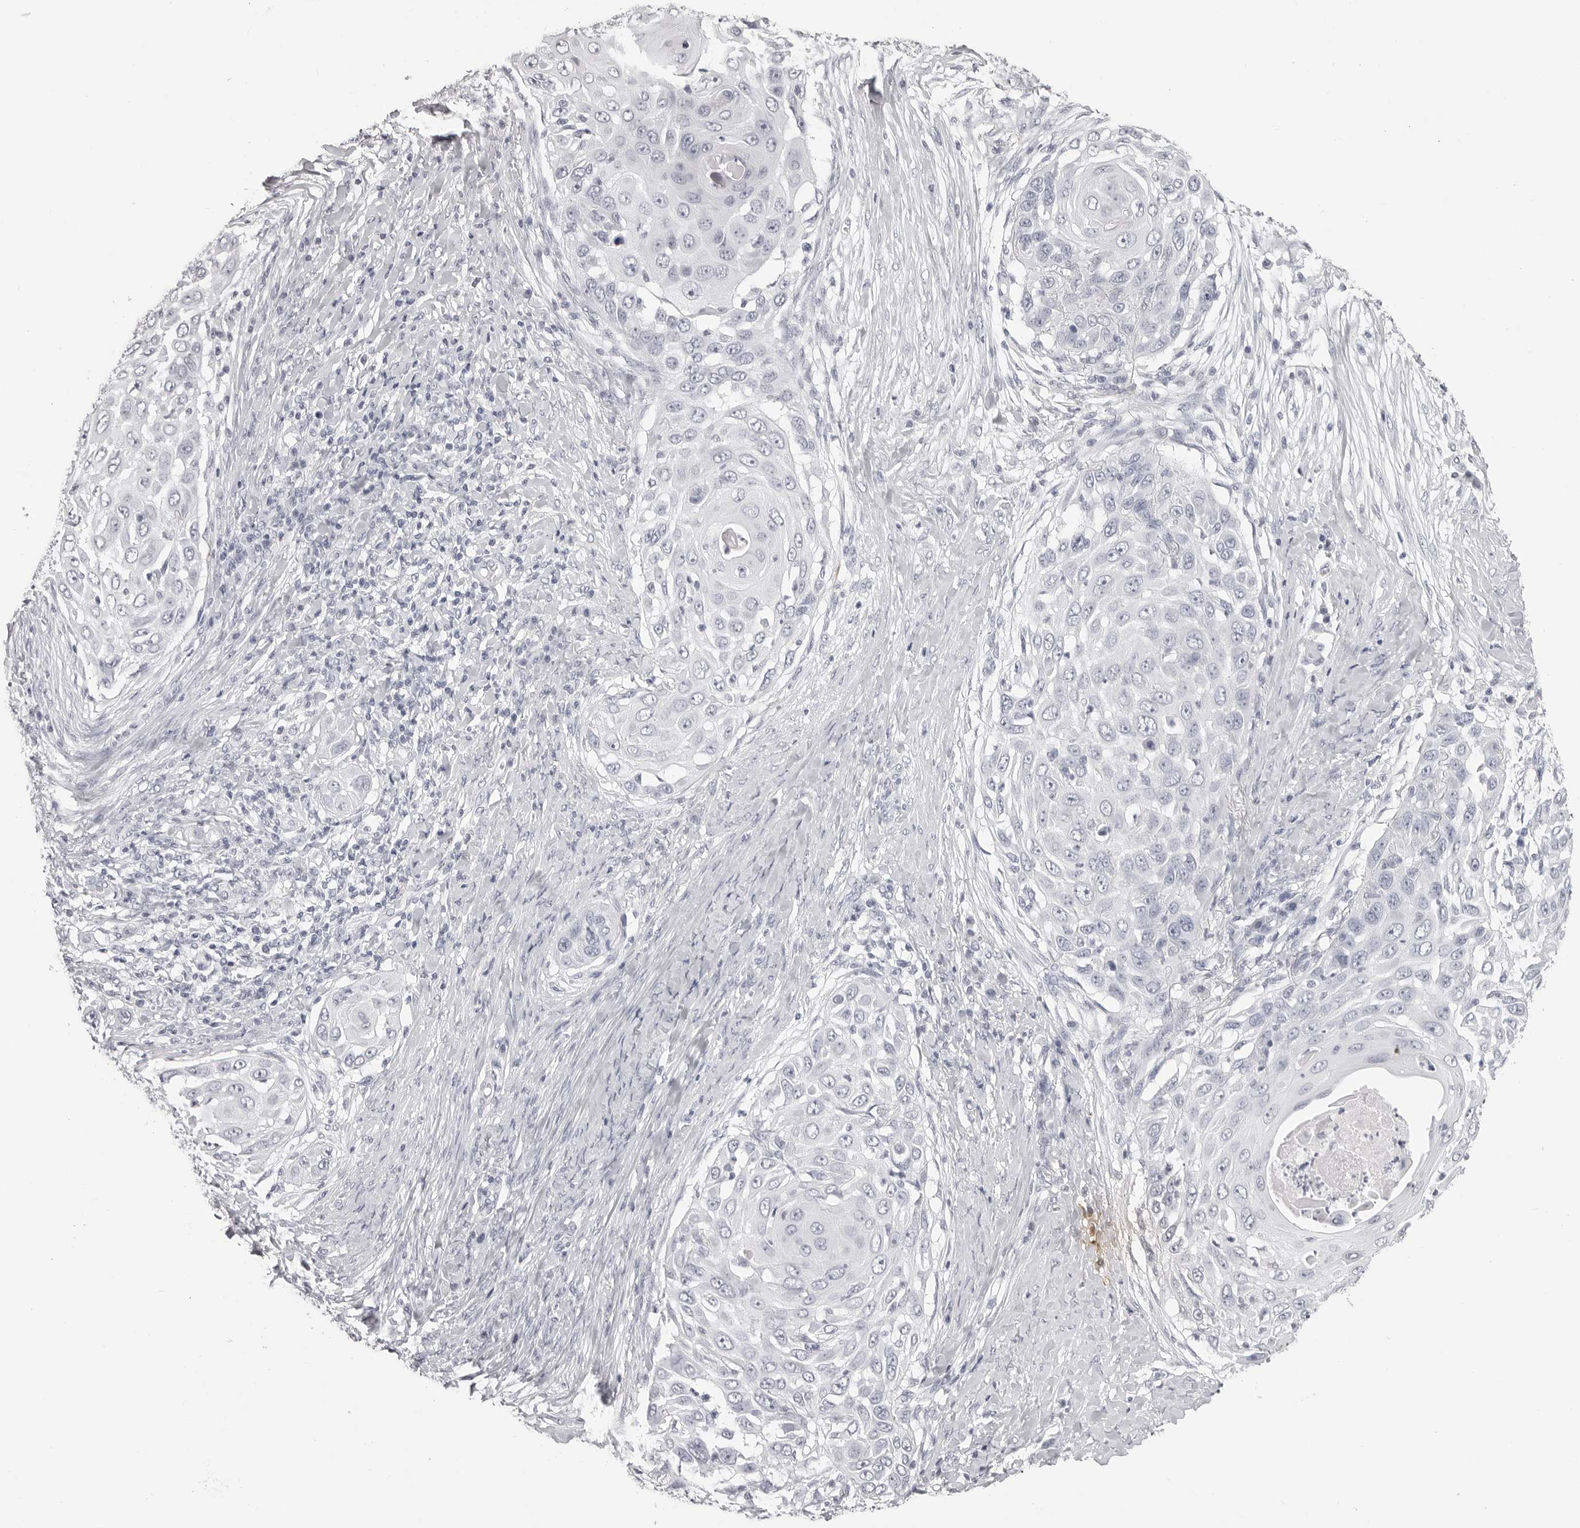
{"staining": {"intensity": "negative", "quantity": "none", "location": "none"}, "tissue": "skin cancer", "cell_type": "Tumor cells", "image_type": "cancer", "snomed": [{"axis": "morphology", "description": "Squamous cell carcinoma, NOS"}, {"axis": "topography", "description": "Skin"}], "caption": "The histopathology image exhibits no significant staining in tumor cells of skin cancer.", "gene": "CST1", "patient": {"sex": "female", "age": 44}}